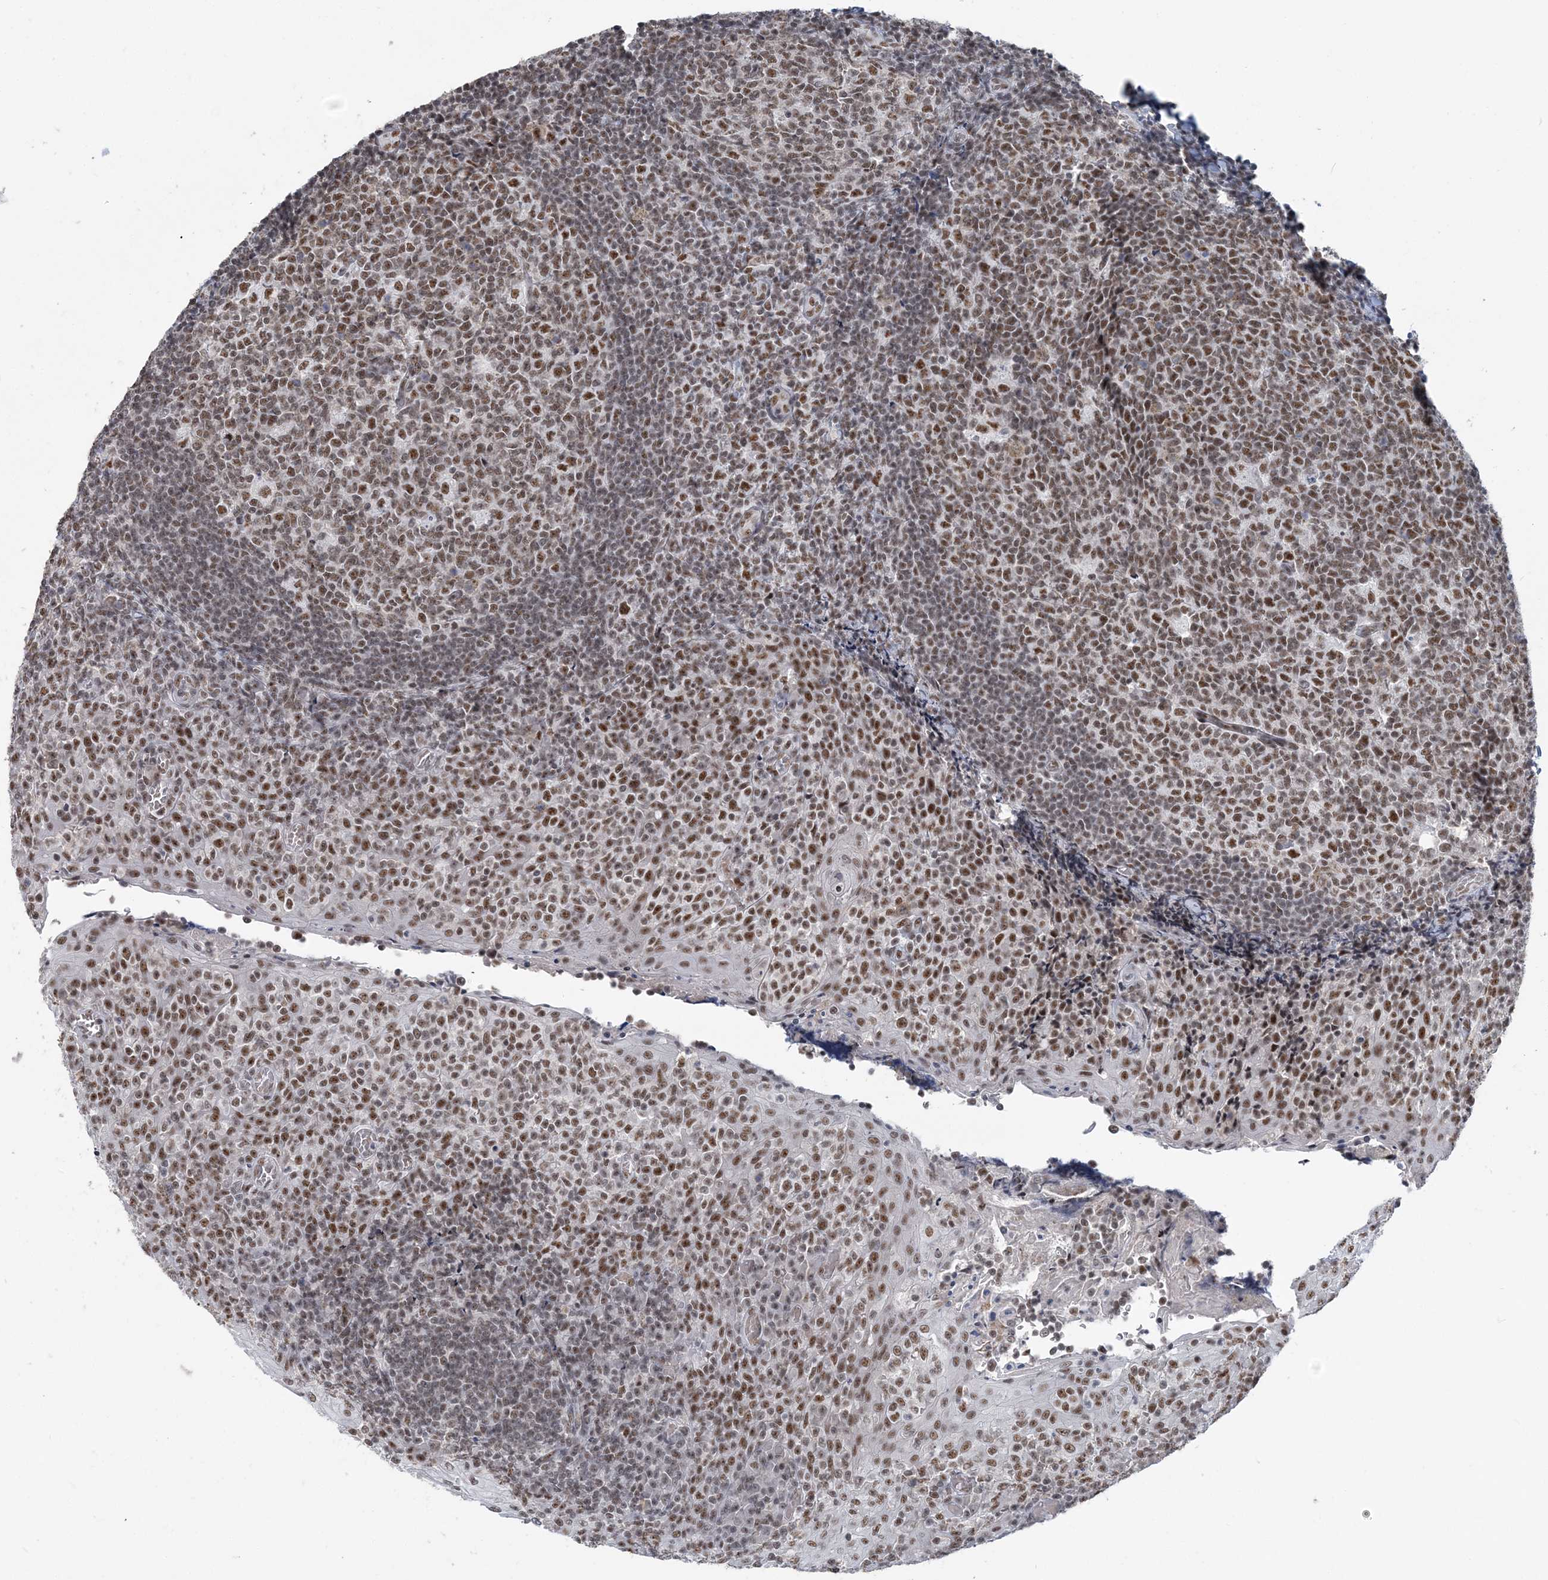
{"staining": {"intensity": "moderate", "quantity": ">75%", "location": "nuclear"}, "tissue": "tonsil", "cell_type": "Germinal center cells", "image_type": "normal", "snomed": [{"axis": "morphology", "description": "Normal tissue, NOS"}, {"axis": "topography", "description": "Tonsil"}], "caption": "Germinal center cells exhibit medium levels of moderate nuclear staining in approximately >75% of cells in unremarkable human tonsil. The protein of interest is stained brown, and the nuclei are stained in blue (DAB IHC with brightfield microscopy, high magnification).", "gene": "PLRG1", "patient": {"sex": "female", "age": 19}}